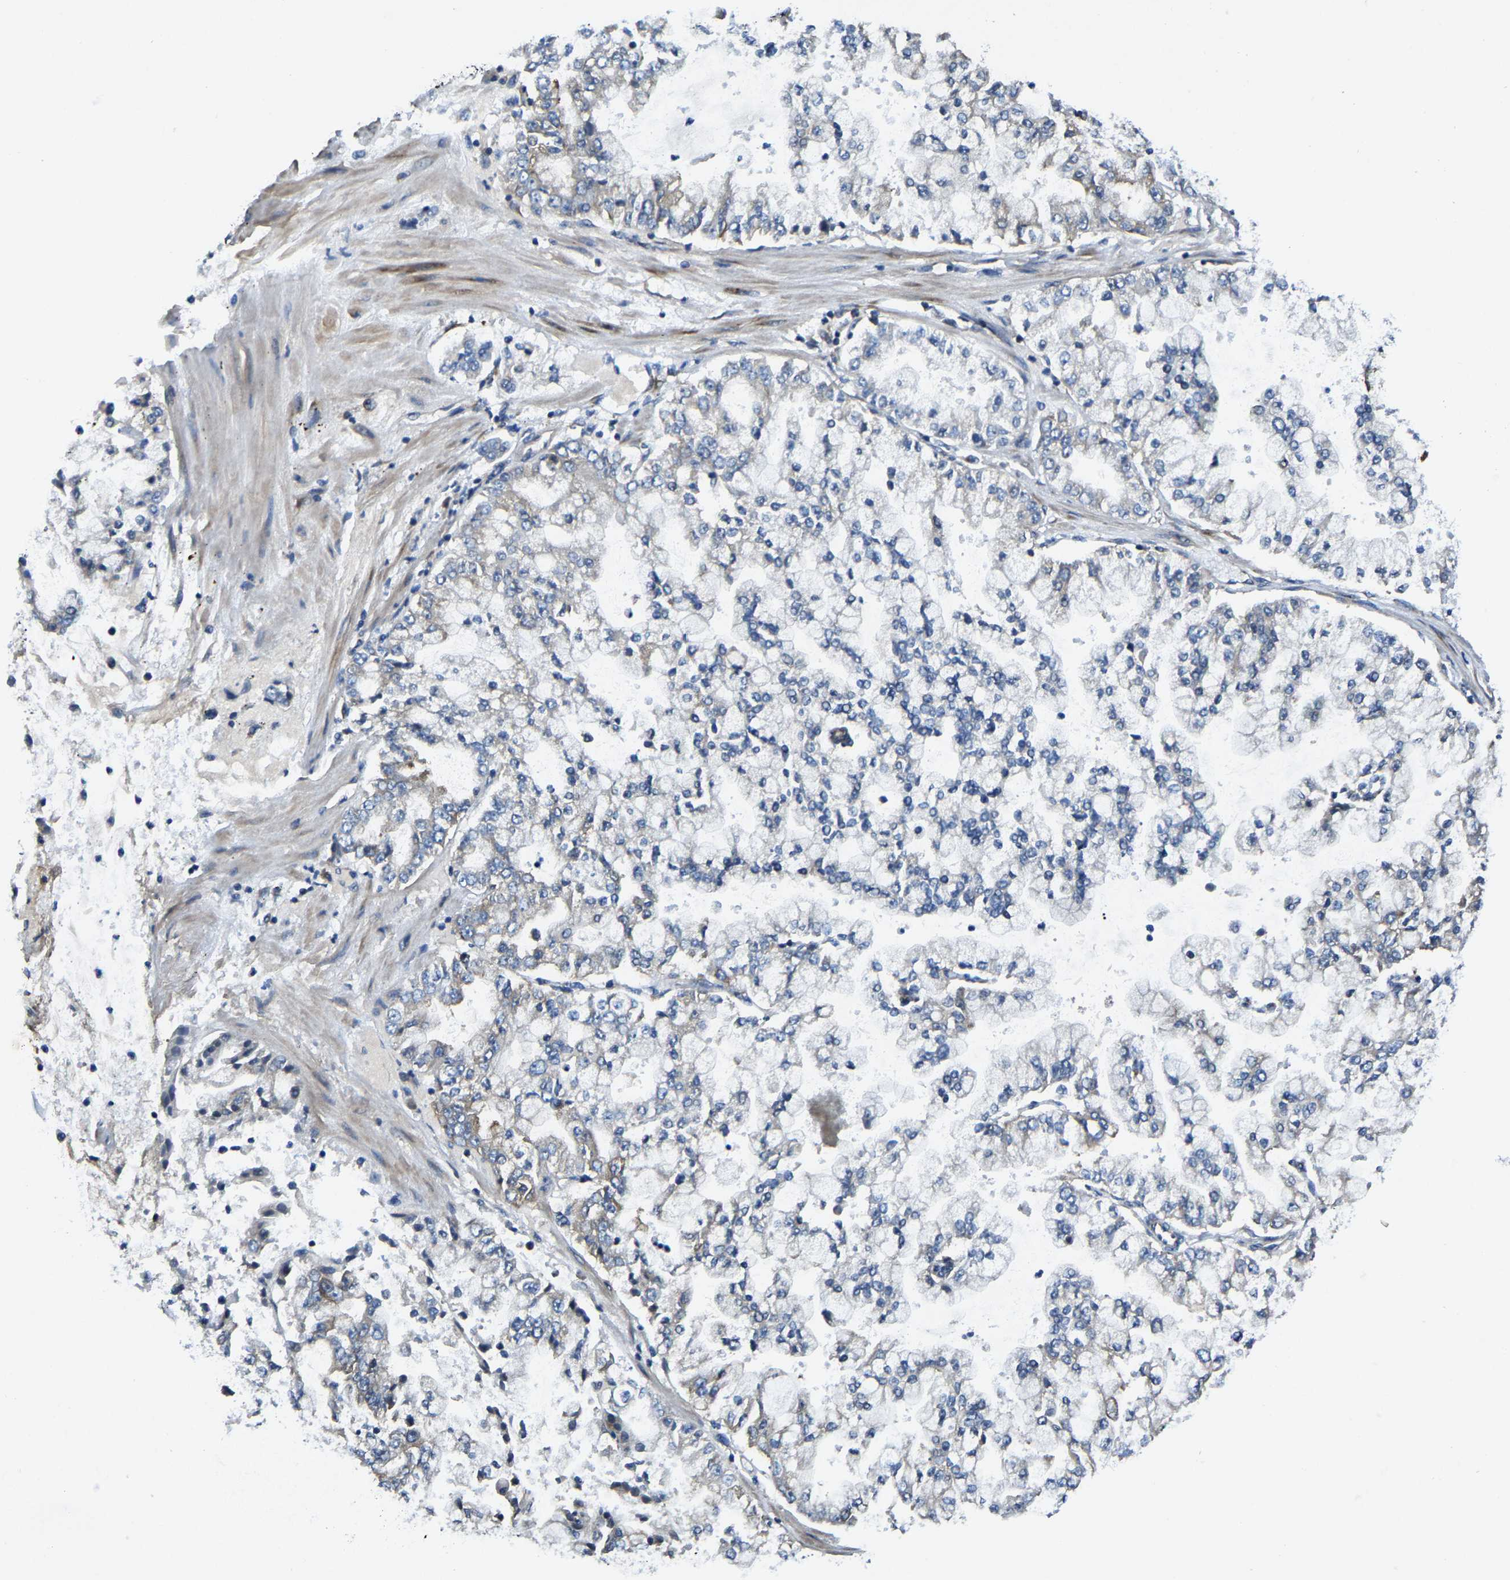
{"staining": {"intensity": "negative", "quantity": "none", "location": "none"}, "tissue": "stomach cancer", "cell_type": "Tumor cells", "image_type": "cancer", "snomed": [{"axis": "morphology", "description": "Adenocarcinoma, NOS"}, {"axis": "topography", "description": "Stomach"}], "caption": "DAB (3,3'-diaminobenzidine) immunohistochemical staining of human stomach adenocarcinoma shows no significant expression in tumor cells.", "gene": "G3BP2", "patient": {"sex": "male", "age": 76}}